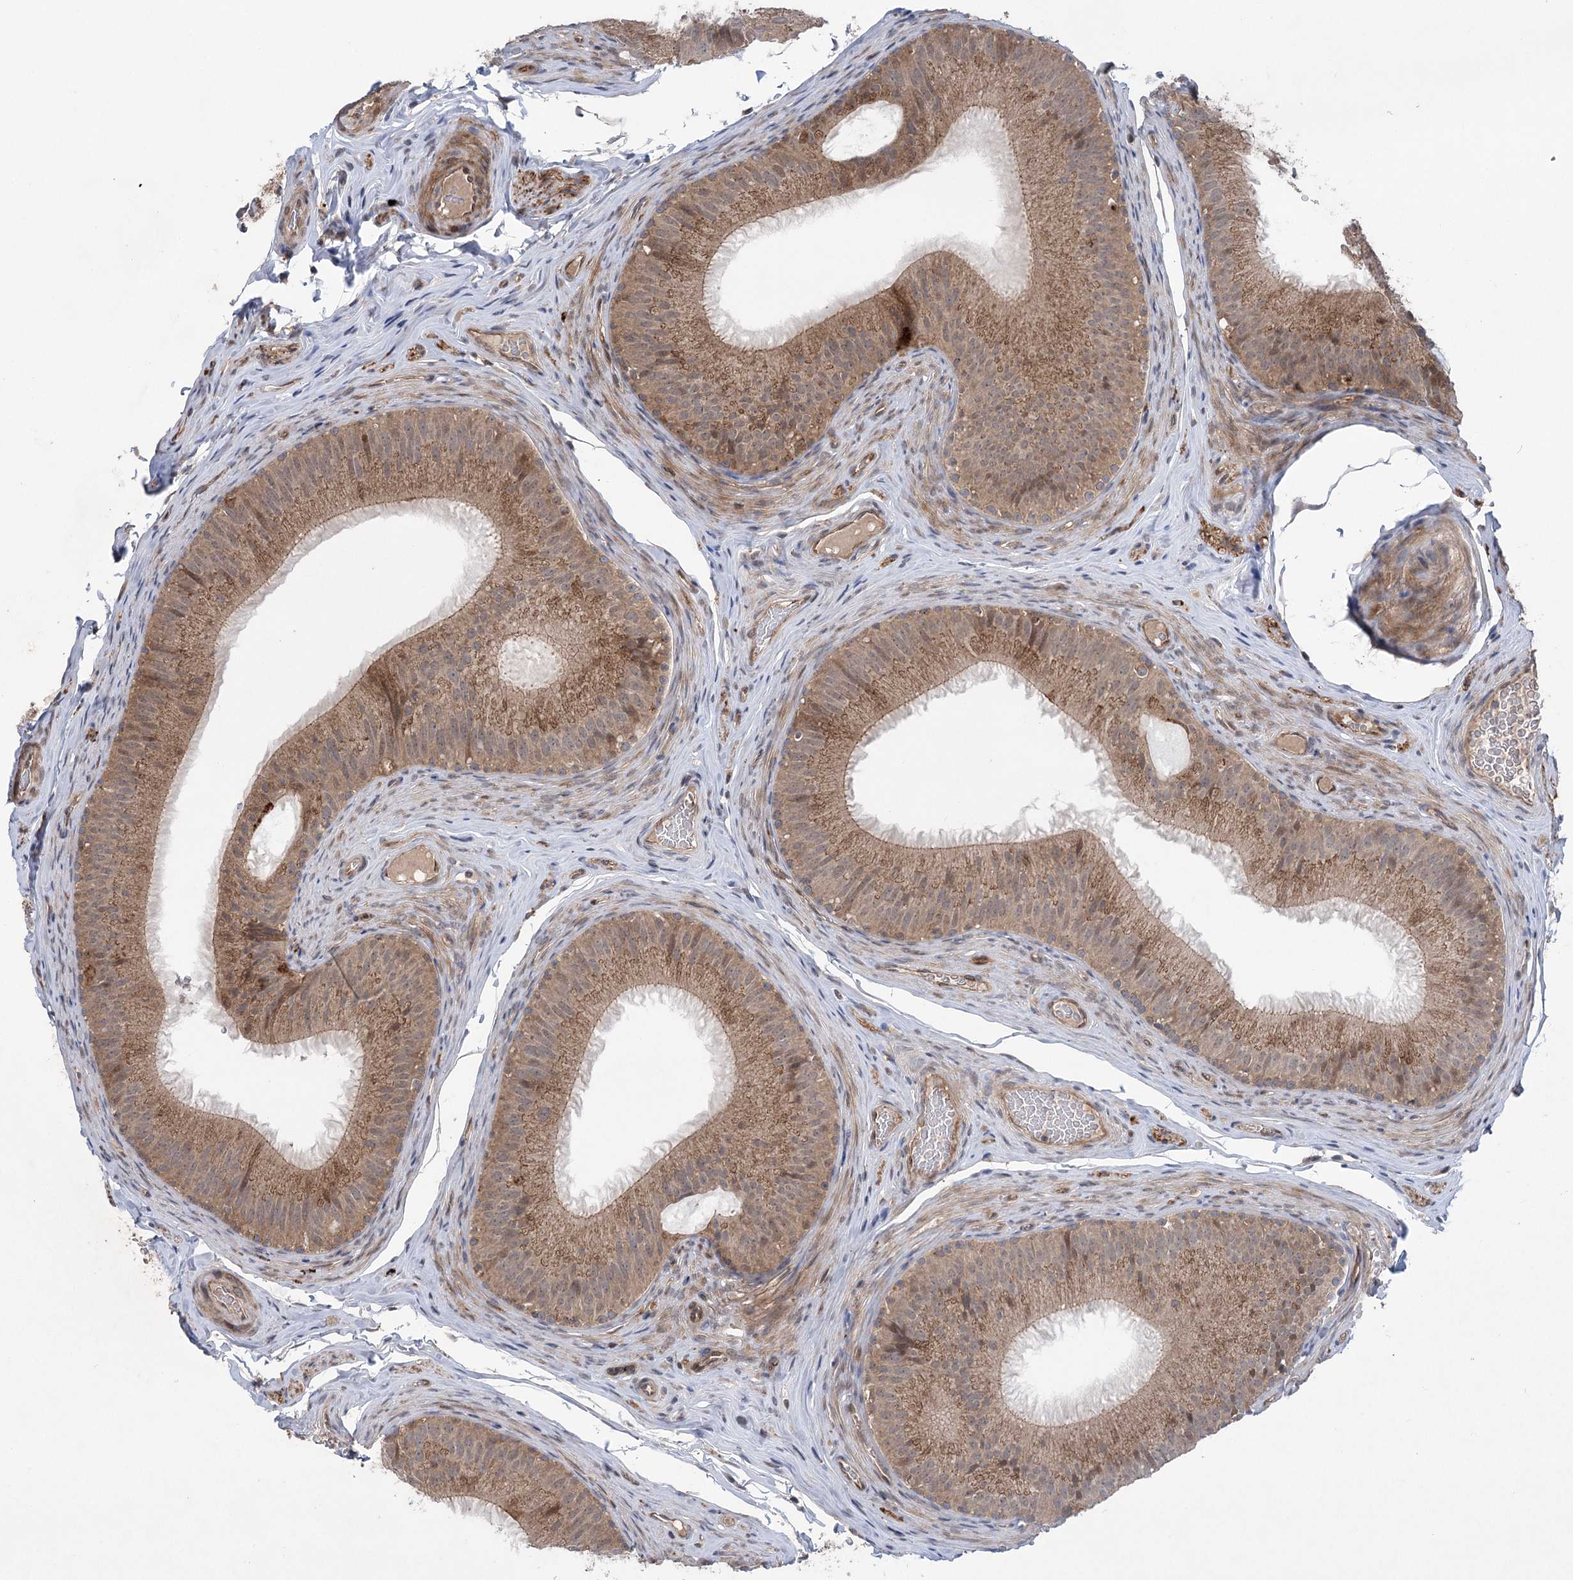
{"staining": {"intensity": "moderate", "quantity": ">75%", "location": "cytoplasmic/membranous"}, "tissue": "epididymis", "cell_type": "Glandular cells", "image_type": "normal", "snomed": [{"axis": "morphology", "description": "Normal tissue, NOS"}, {"axis": "topography", "description": "Epididymis"}], "caption": "Protein expression analysis of normal human epididymis reveals moderate cytoplasmic/membranous staining in about >75% of glandular cells. (DAB (3,3'-diaminobenzidine) IHC with brightfield microscopy, high magnification).", "gene": "METTL24", "patient": {"sex": "male", "age": 34}}